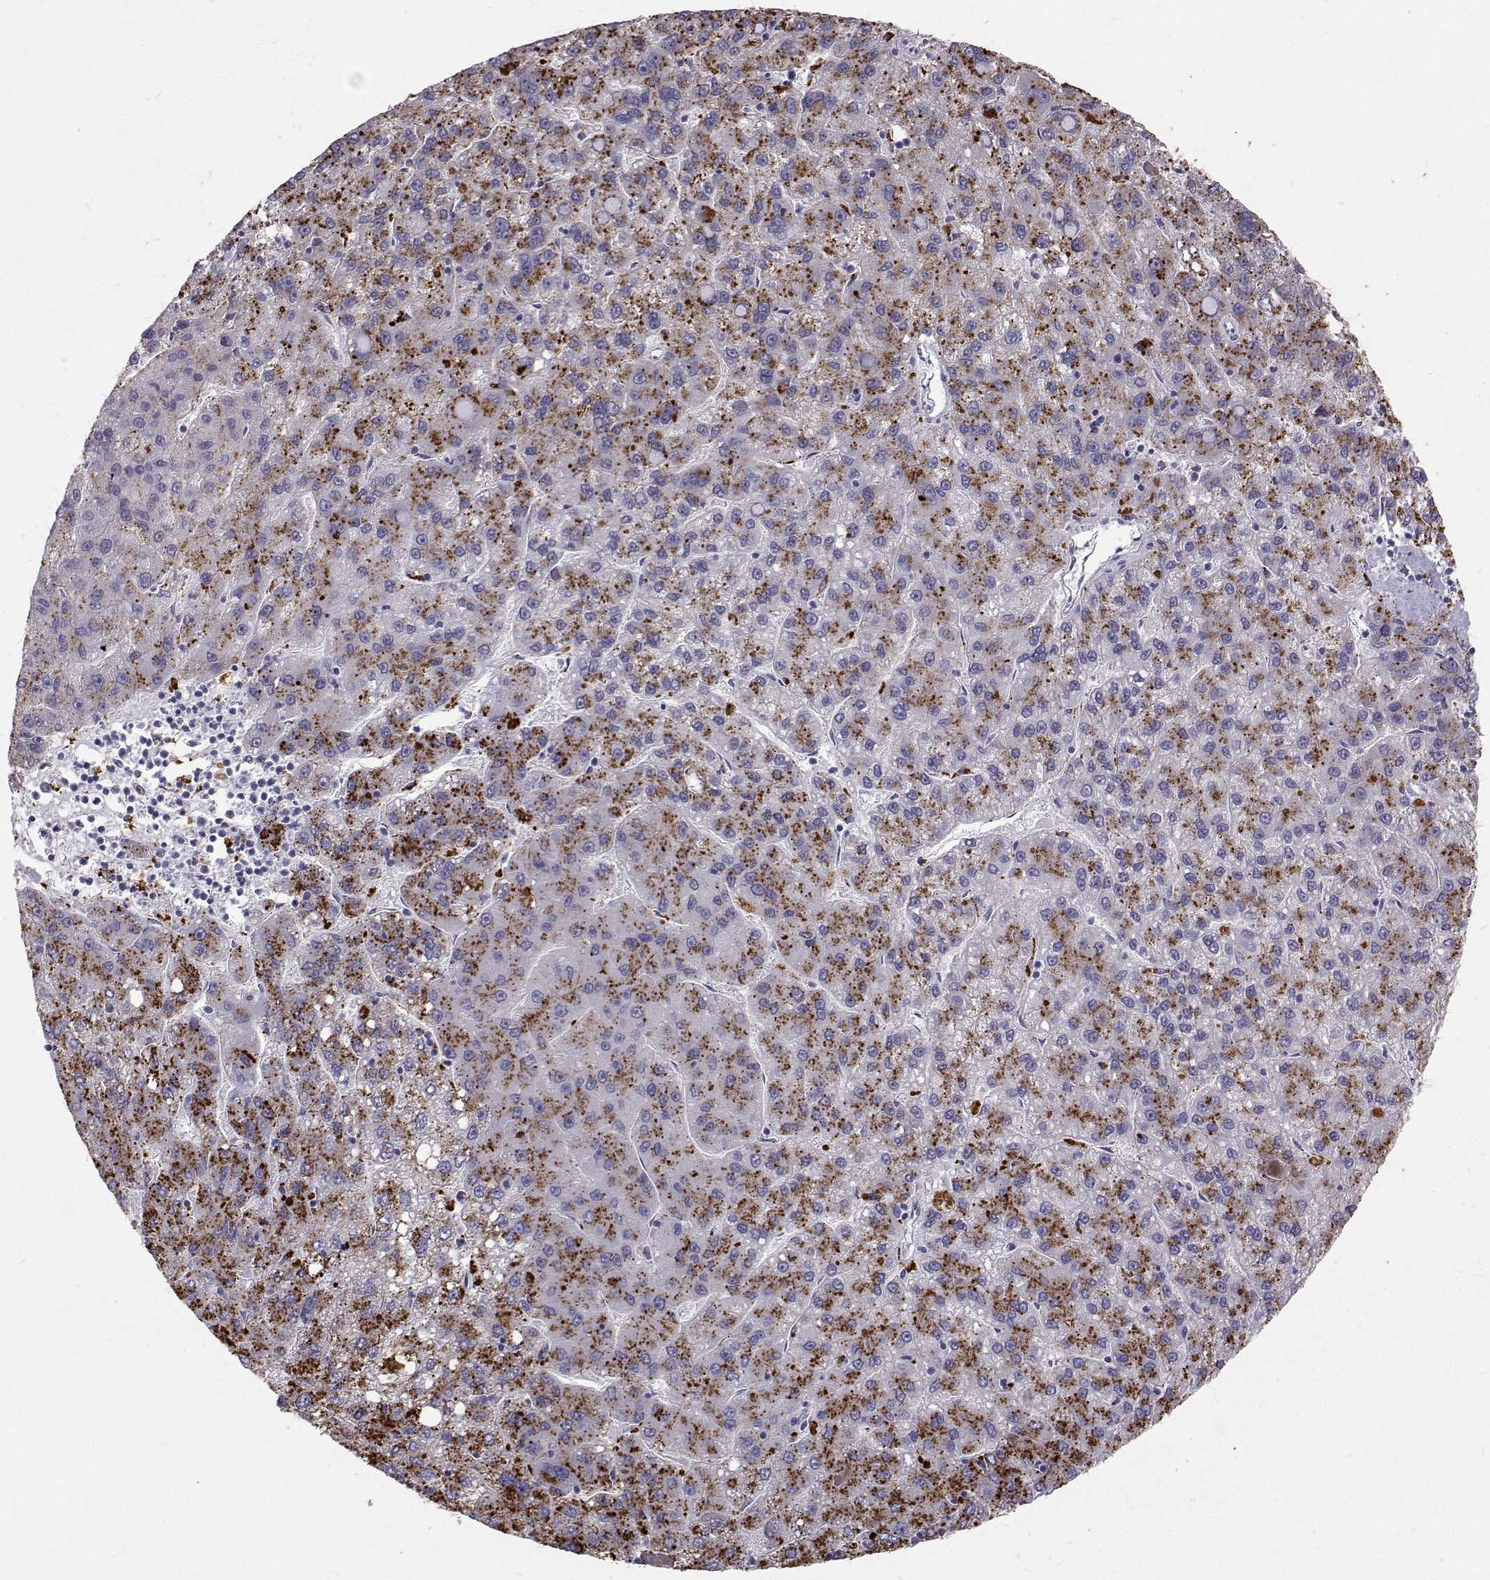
{"staining": {"intensity": "moderate", "quantity": "25%-75%", "location": "cytoplasmic/membranous"}, "tissue": "liver cancer", "cell_type": "Tumor cells", "image_type": "cancer", "snomed": [{"axis": "morphology", "description": "Carcinoma, Hepatocellular, NOS"}, {"axis": "topography", "description": "Liver"}], "caption": "Protein analysis of liver hepatocellular carcinoma tissue displays moderate cytoplasmic/membranous expression in approximately 25%-75% of tumor cells.", "gene": "TPP1", "patient": {"sex": "female", "age": 82}}